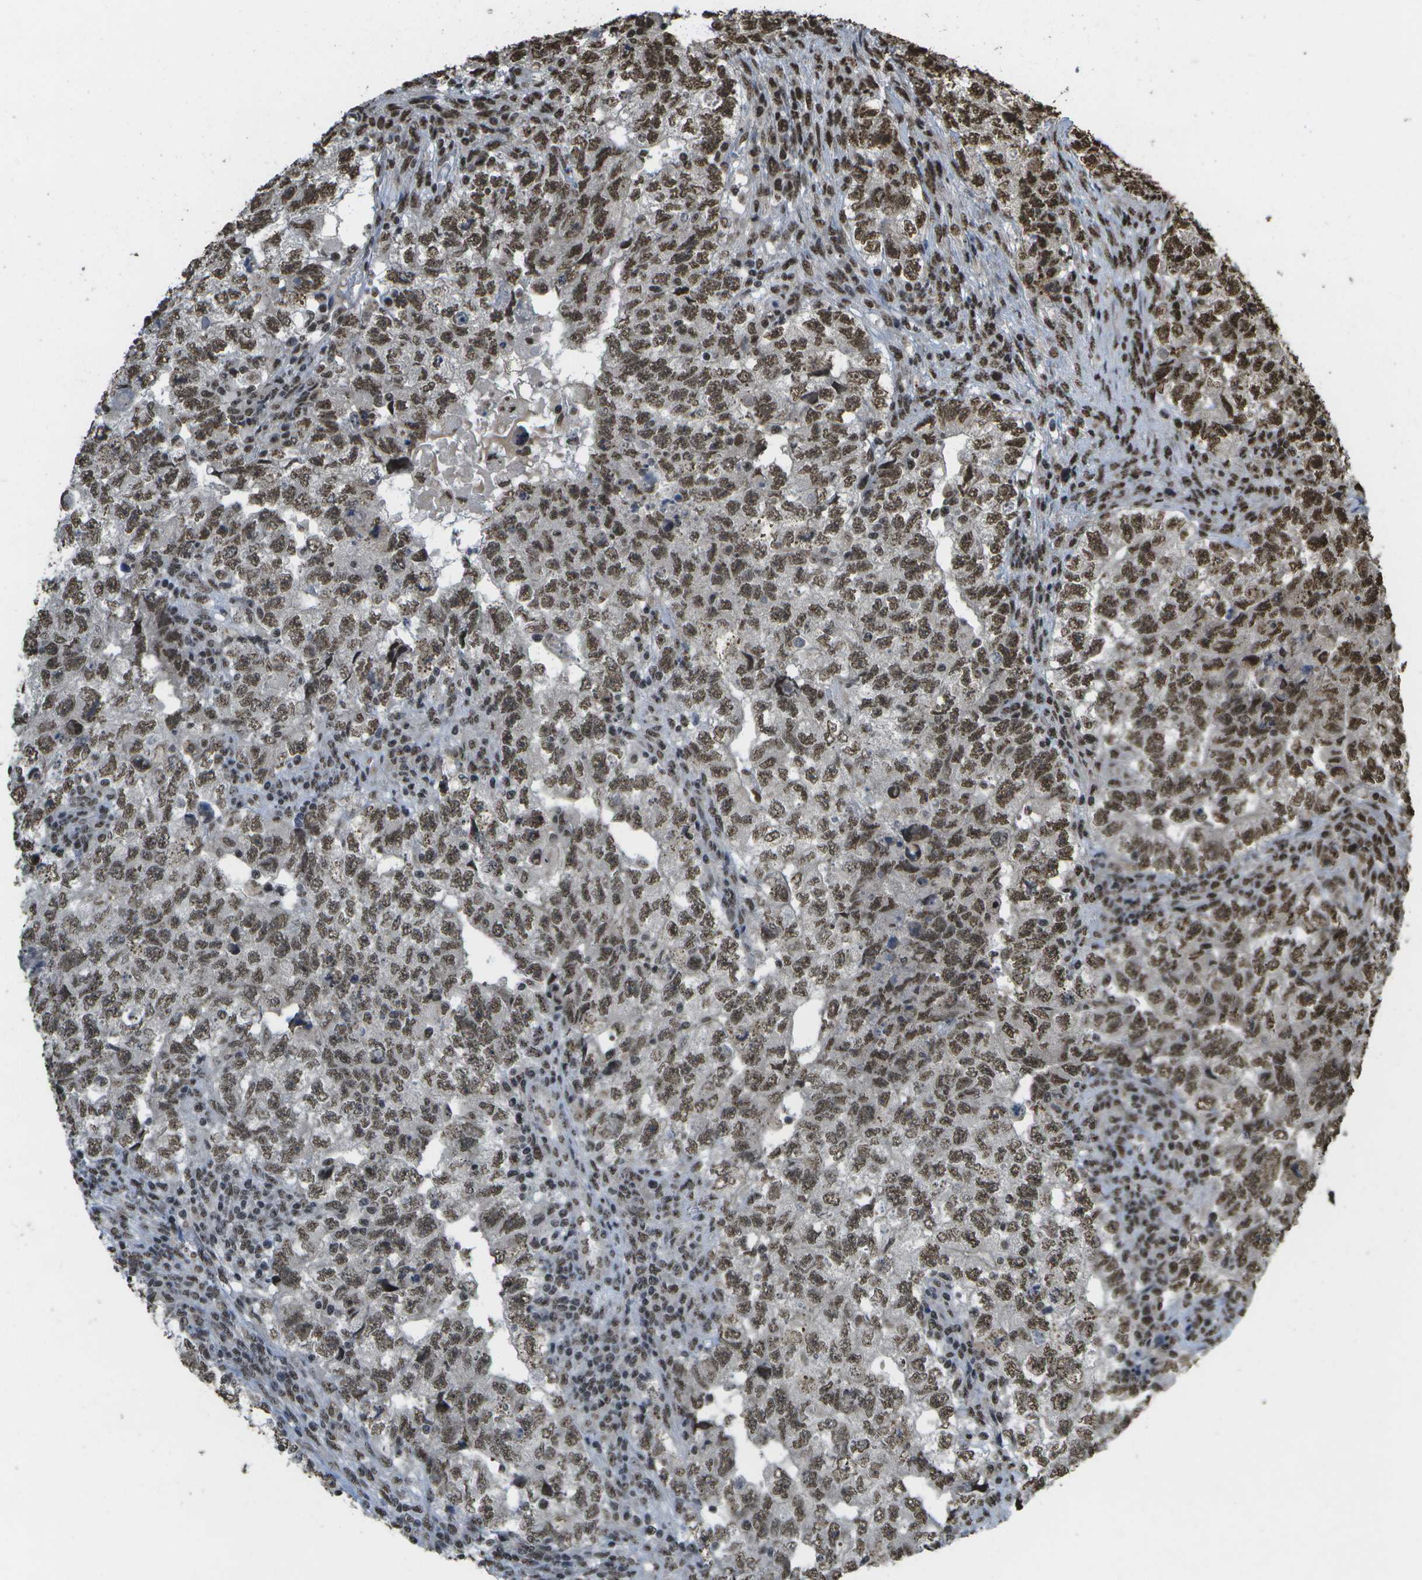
{"staining": {"intensity": "moderate", "quantity": ">75%", "location": "nuclear"}, "tissue": "testis cancer", "cell_type": "Tumor cells", "image_type": "cancer", "snomed": [{"axis": "morphology", "description": "Carcinoma, Embryonal, NOS"}, {"axis": "topography", "description": "Testis"}], "caption": "Embryonal carcinoma (testis) tissue exhibits moderate nuclear positivity in about >75% of tumor cells", "gene": "SPEN", "patient": {"sex": "male", "age": 36}}